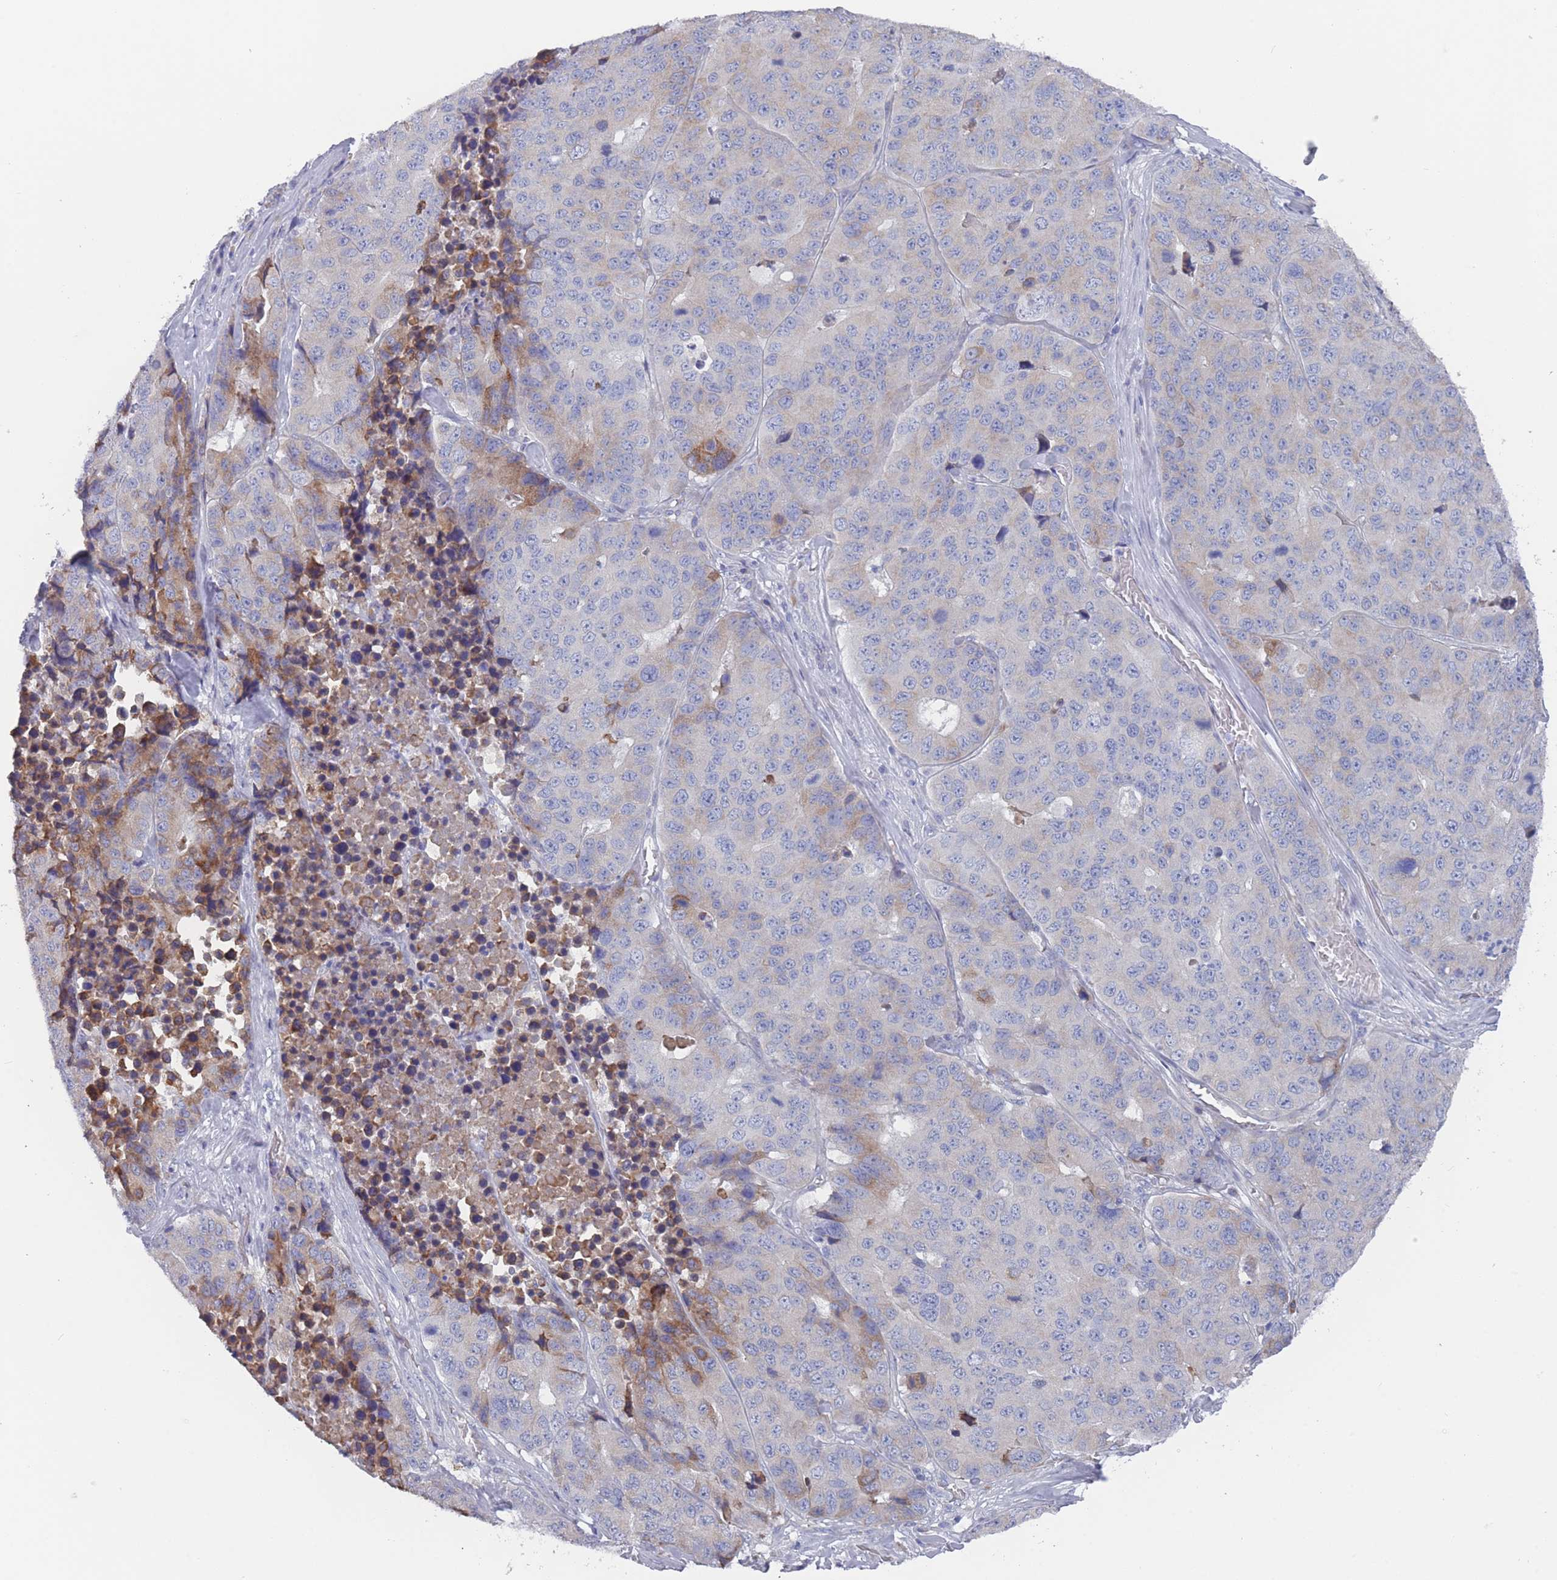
{"staining": {"intensity": "weak", "quantity": "<25%", "location": "cytoplasmic/membranous"}, "tissue": "stomach cancer", "cell_type": "Tumor cells", "image_type": "cancer", "snomed": [{"axis": "morphology", "description": "Adenocarcinoma, NOS"}, {"axis": "topography", "description": "Stomach"}], "caption": "The micrograph exhibits no staining of tumor cells in stomach adenocarcinoma.", "gene": "ST8SIA5", "patient": {"sex": "male", "age": 71}}